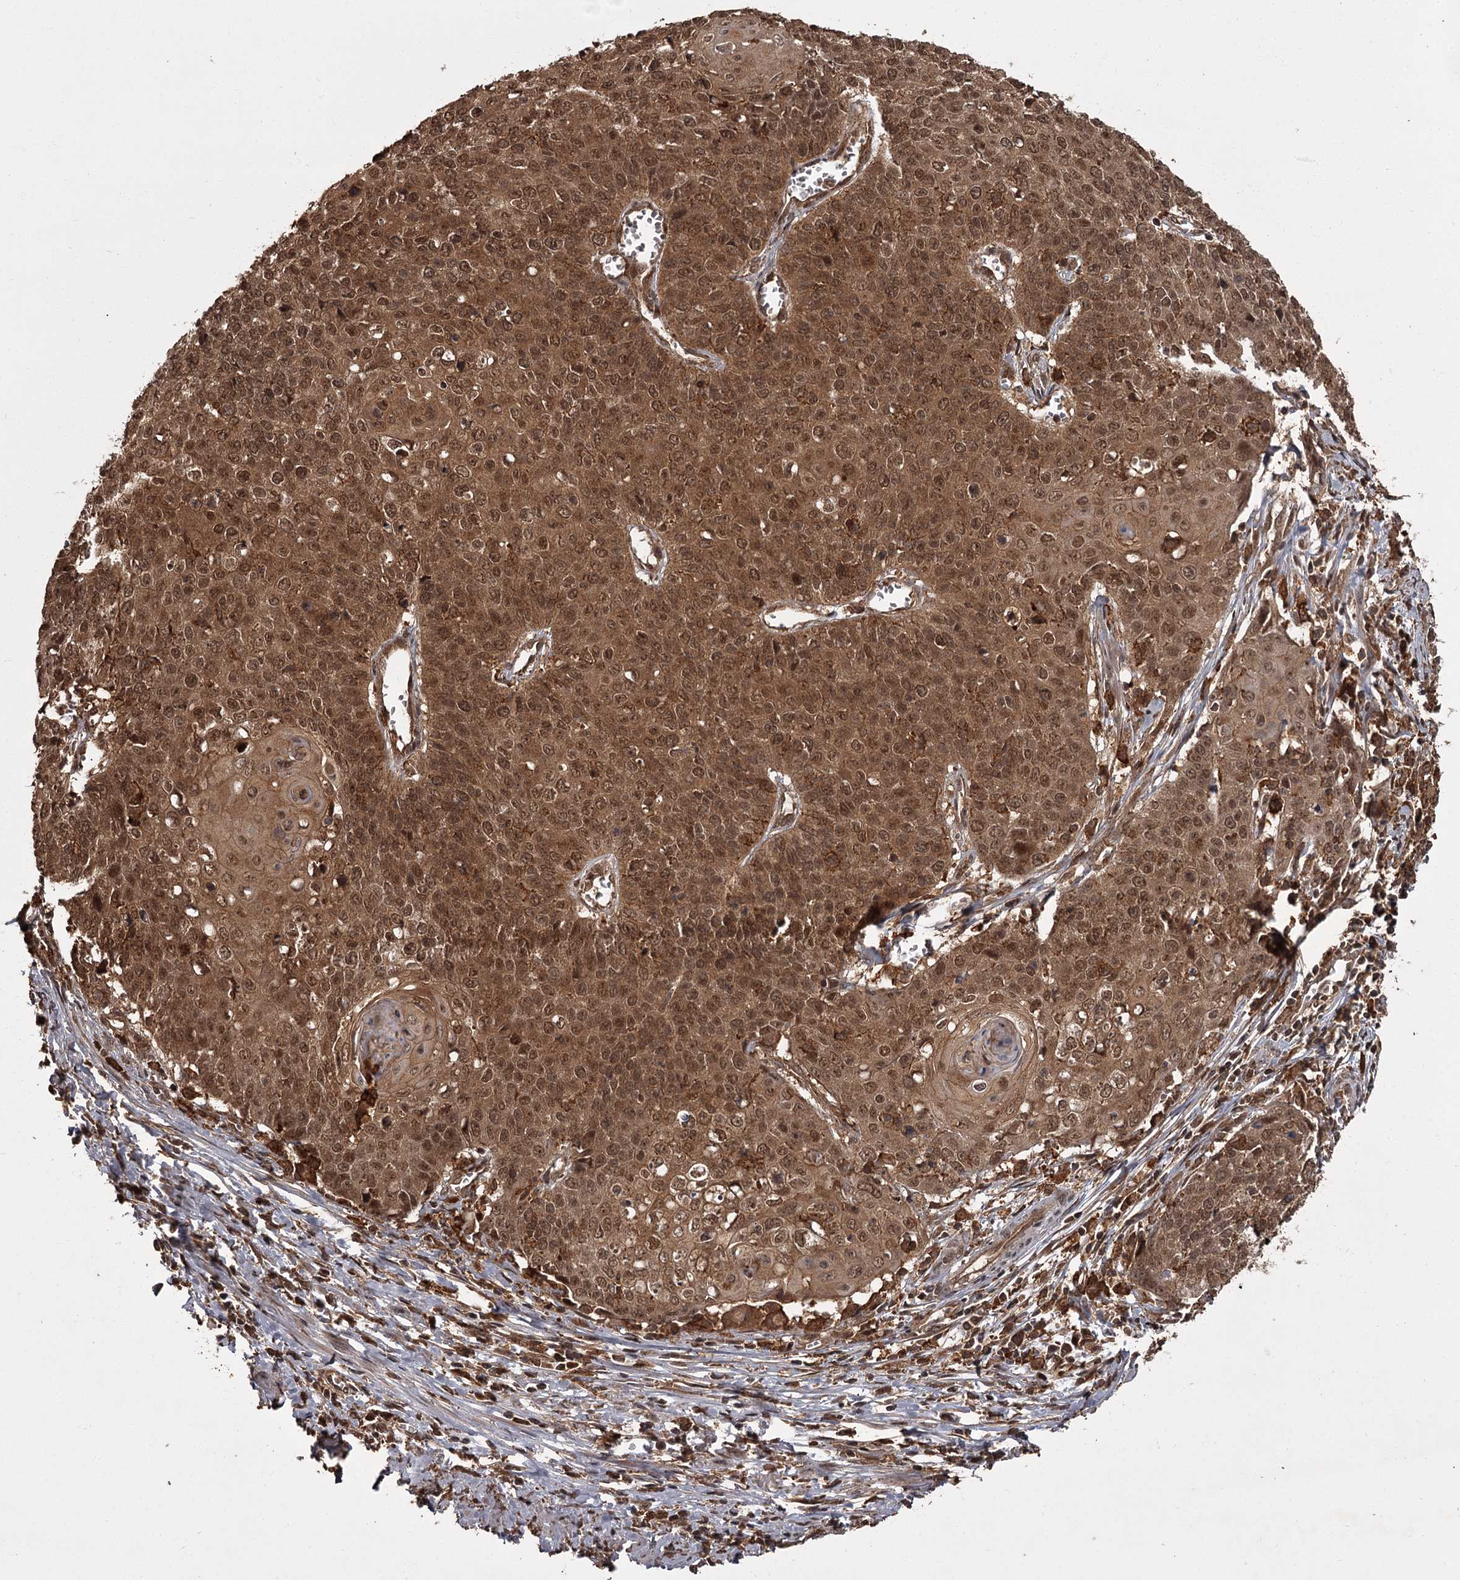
{"staining": {"intensity": "moderate", "quantity": ">75%", "location": "cytoplasmic/membranous,nuclear"}, "tissue": "cervical cancer", "cell_type": "Tumor cells", "image_type": "cancer", "snomed": [{"axis": "morphology", "description": "Squamous cell carcinoma, NOS"}, {"axis": "topography", "description": "Cervix"}], "caption": "Squamous cell carcinoma (cervical) stained with immunohistochemistry reveals moderate cytoplasmic/membranous and nuclear positivity in about >75% of tumor cells. (DAB IHC, brown staining for protein, blue staining for nuclei).", "gene": "TBC1D23", "patient": {"sex": "female", "age": 39}}